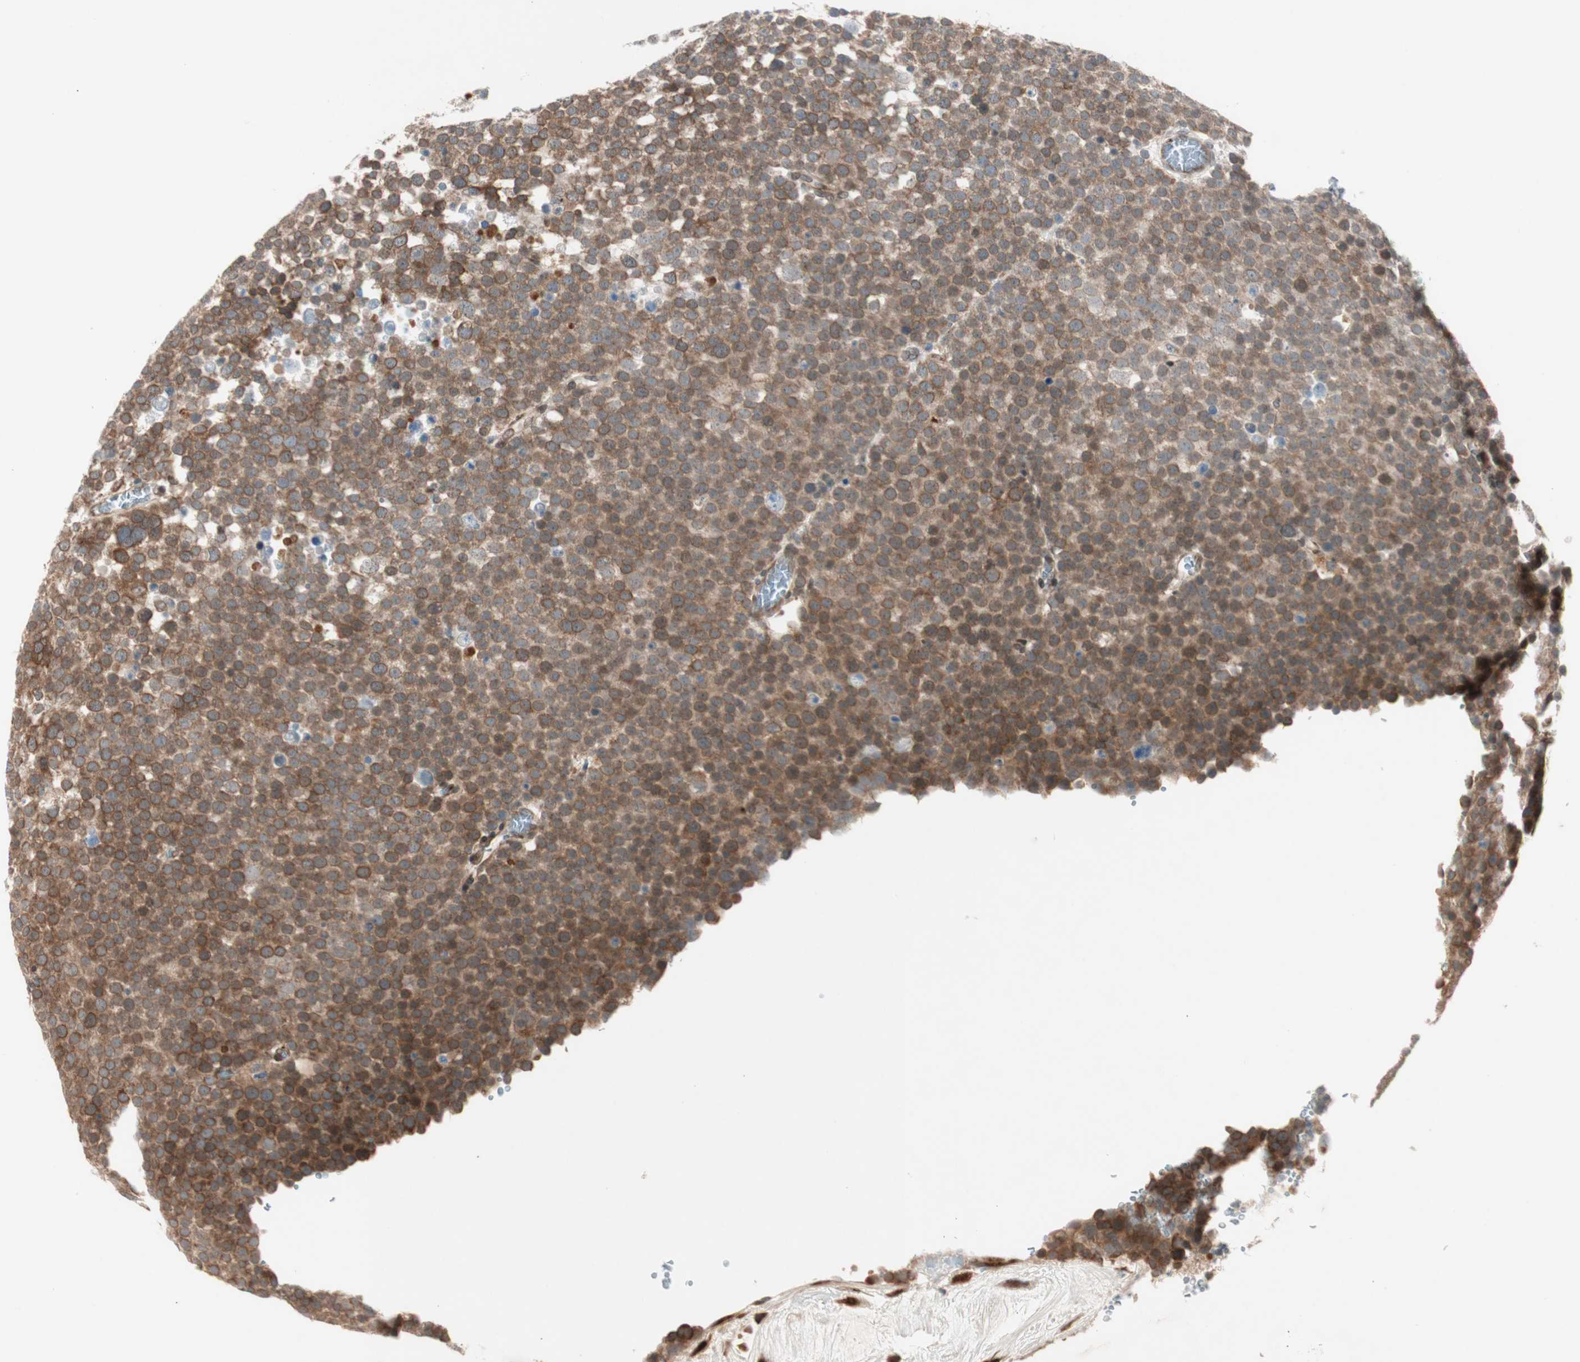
{"staining": {"intensity": "moderate", "quantity": ">75%", "location": "cytoplasmic/membranous"}, "tissue": "testis cancer", "cell_type": "Tumor cells", "image_type": "cancer", "snomed": [{"axis": "morphology", "description": "Seminoma, NOS"}, {"axis": "topography", "description": "Testis"}], "caption": "IHC photomicrograph of testis seminoma stained for a protein (brown), which demonstrates medium levels of moderate cytoplasmic/membranous positivity in approximately >75% of tumor cells.", "gene": "ZNF37A", "patient": {"sex": "male", "age": 71}}